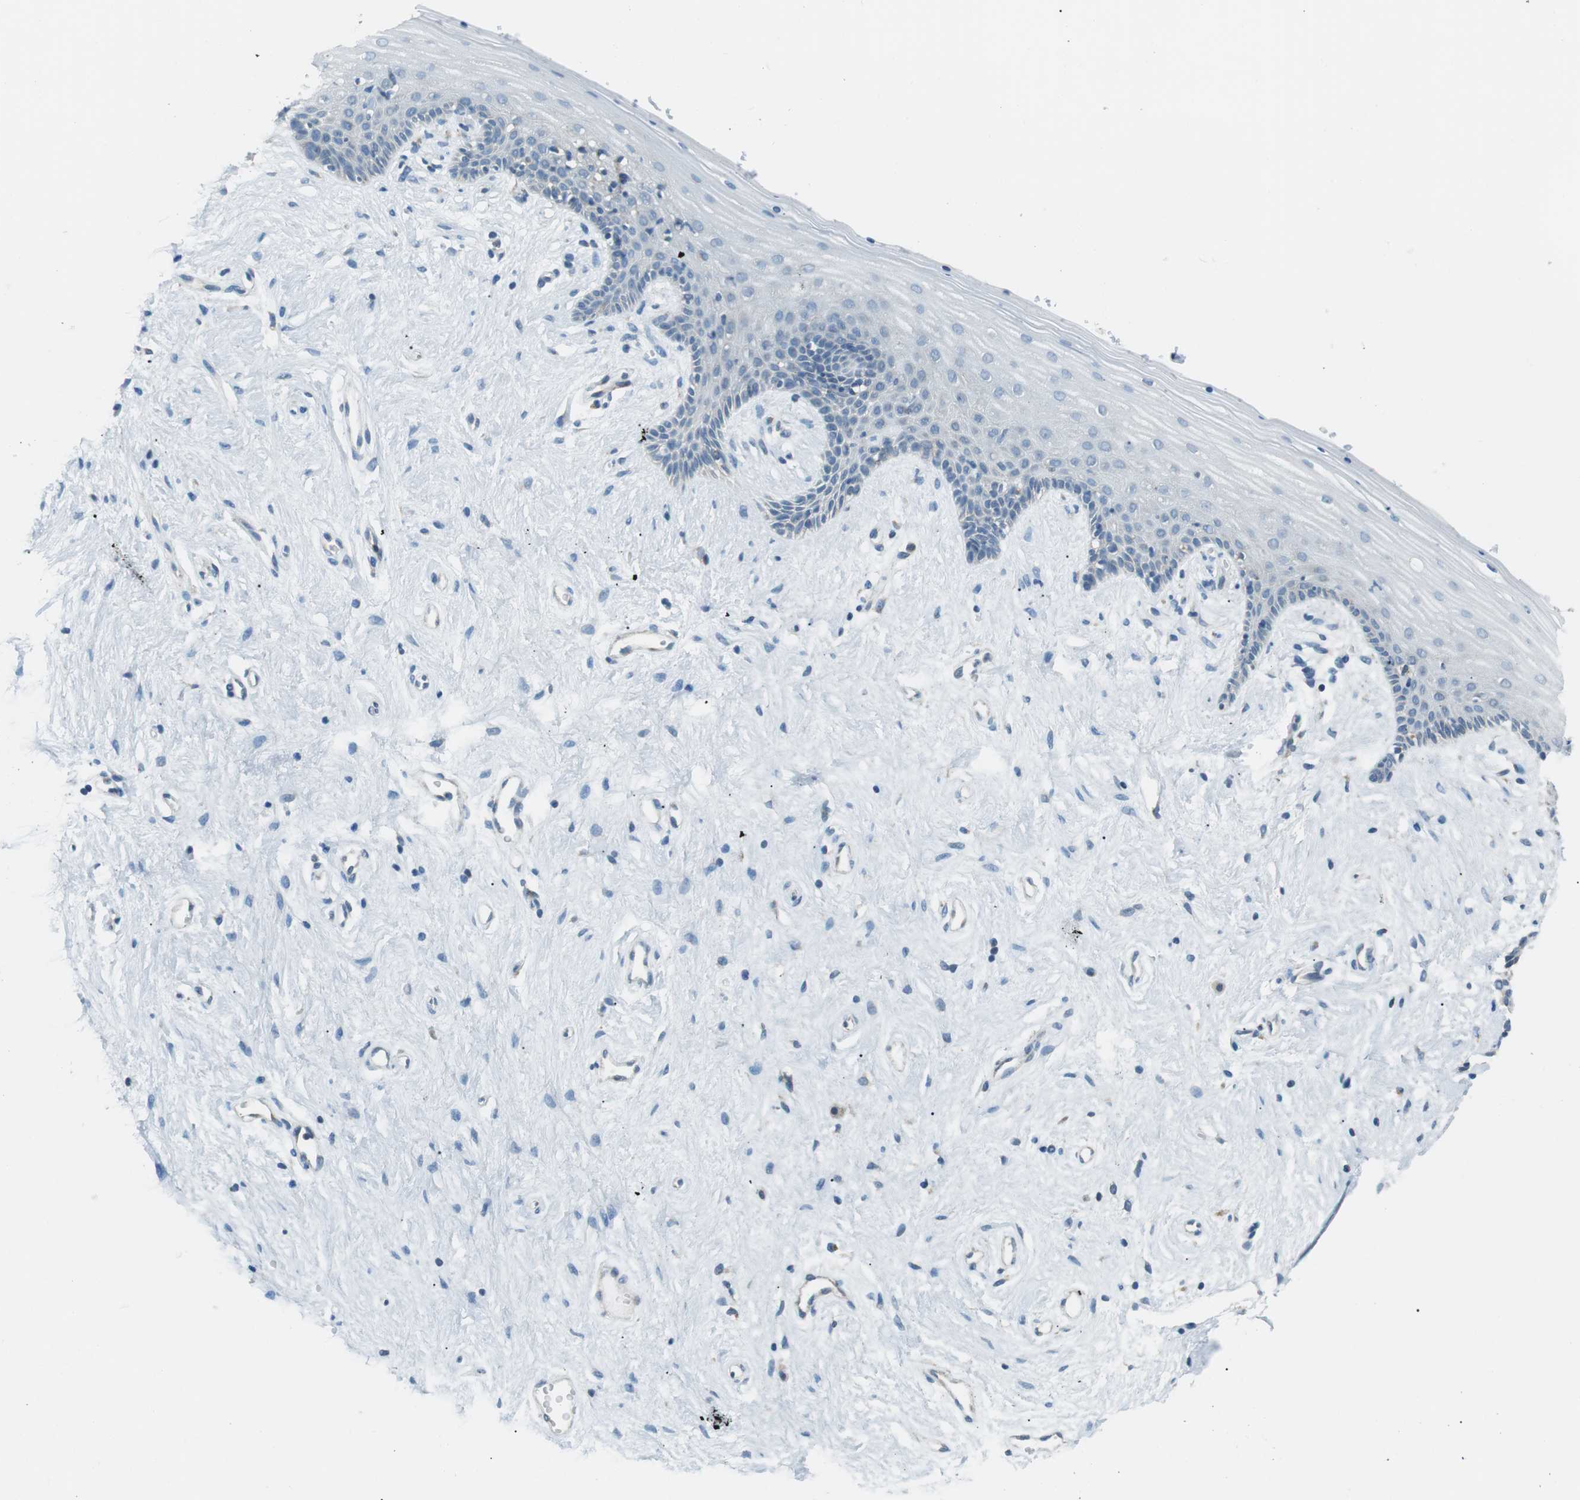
{"staining": {"intensity": "negative", "quantity": "none", "location": "none"}, "tissue": "vagina", "cell_type": "Squamous epithelial cells", "image_type": "normal", "snomed": [{"axis": "morphology", "description": "Normal tissue, NOS"}, {"axis": "topography", "description": "Vagina"}], "caption": "Squamous epithelial cells show no significant staining in unremarkable vagina.", "gene": "BACE1", "patient": {"sex": "female", "age": 44}}